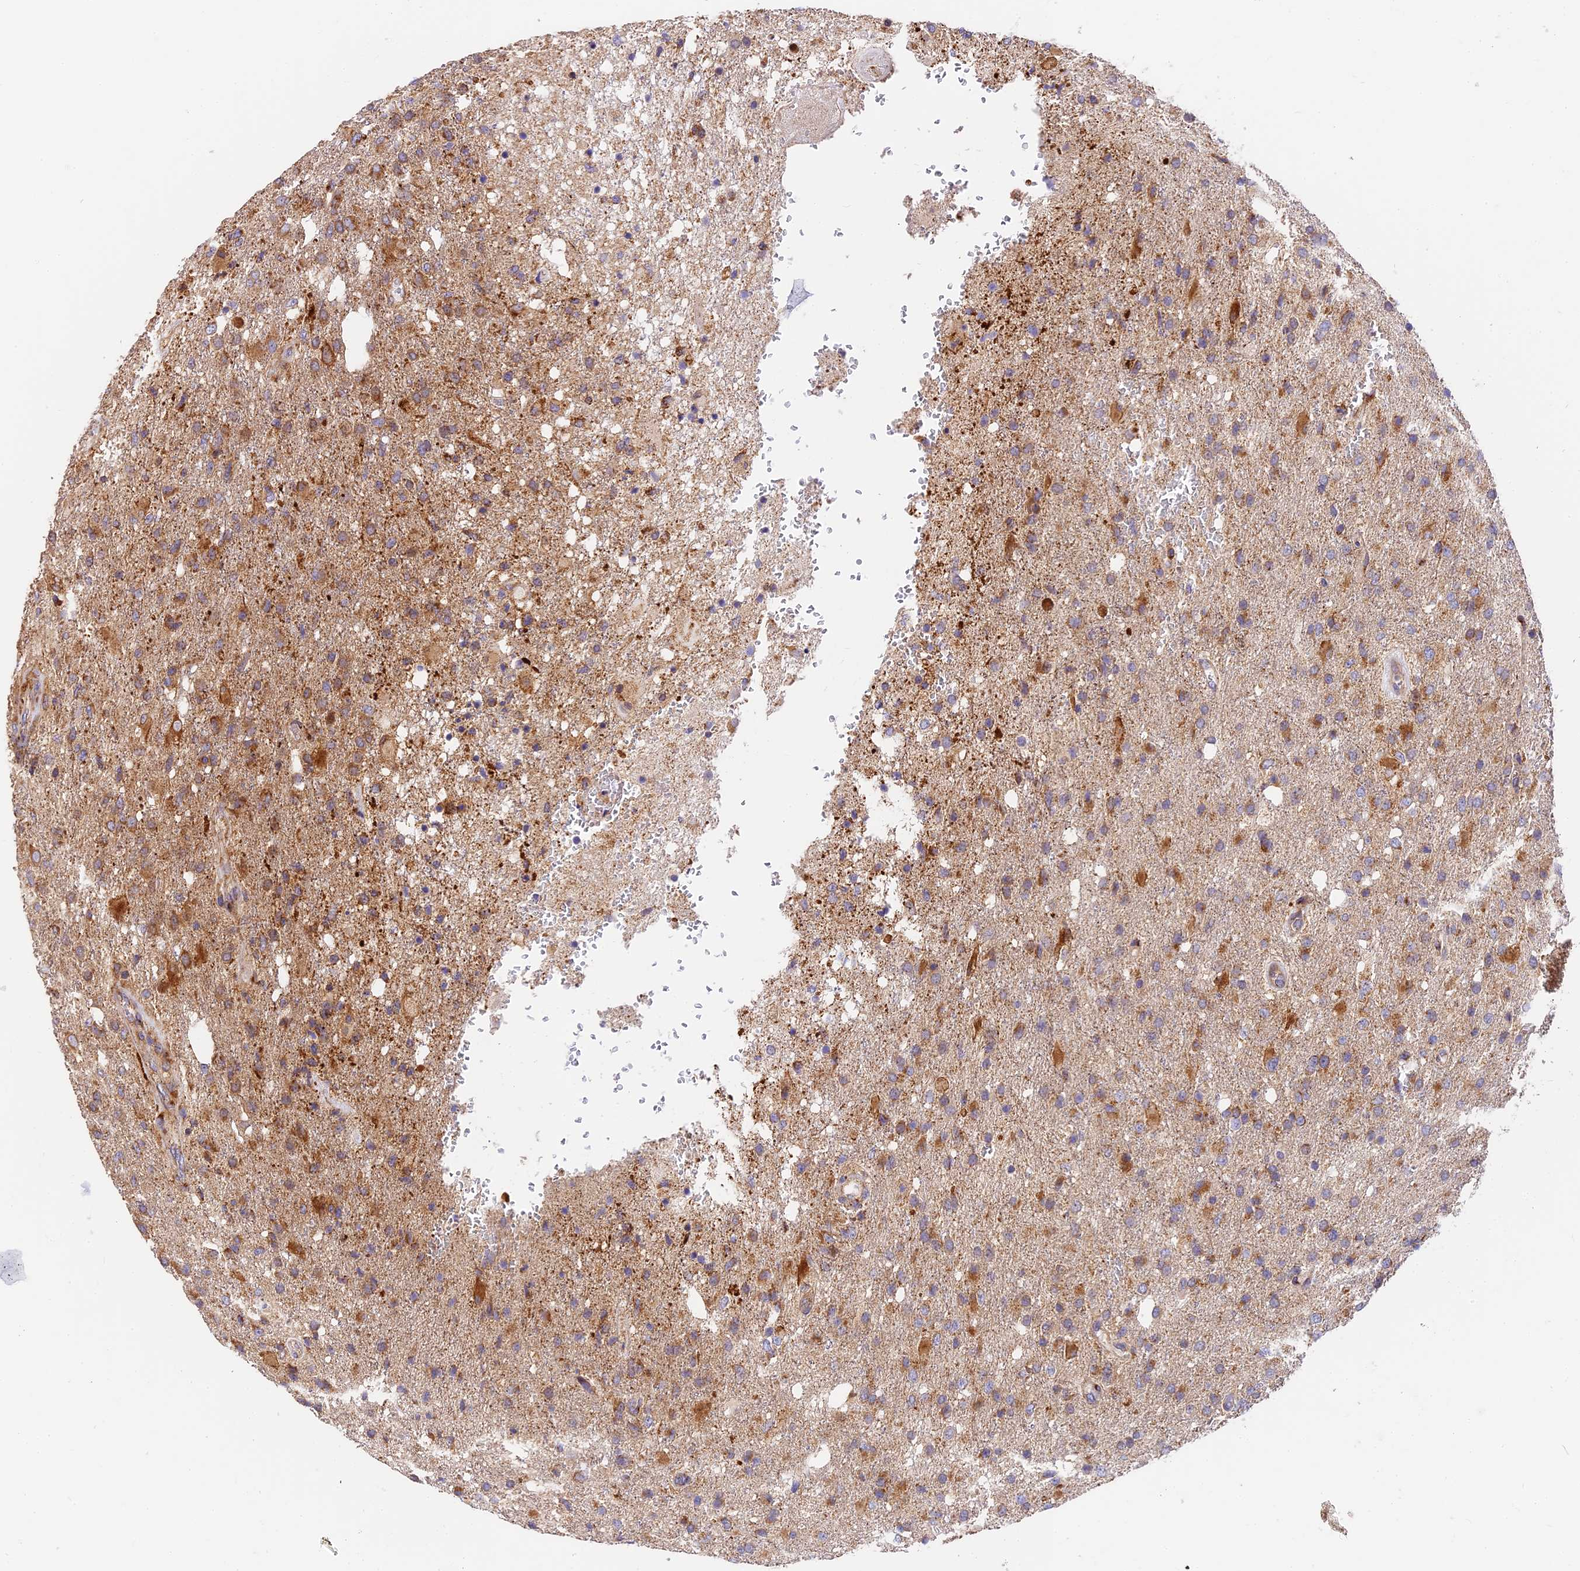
{"staining": {"intensity": "moderate", "quantity": ">75%", "location": "cytoplasmic/membranous"}, "tissue": "glioma", "cell_type": "Tumor cells", "image_type": "cancer", "snomed": [{"axis": "morphology", "description": "Glioma, malignant, High grade"}, {"axis": "topography", "description": "Brain"}], "caption": "The immunohistochemical stain labels moderate cytoplasmic/membranous positivity in tumor cells of glioma tissue. Using DAB (3,3'-diaminobenzidine) (brown) and hematoxylin (blue) stains, captured at high magnification using brightfield microscopy.", "gene": "MRAS", "patient": {"sex": "female", "age": 74}}